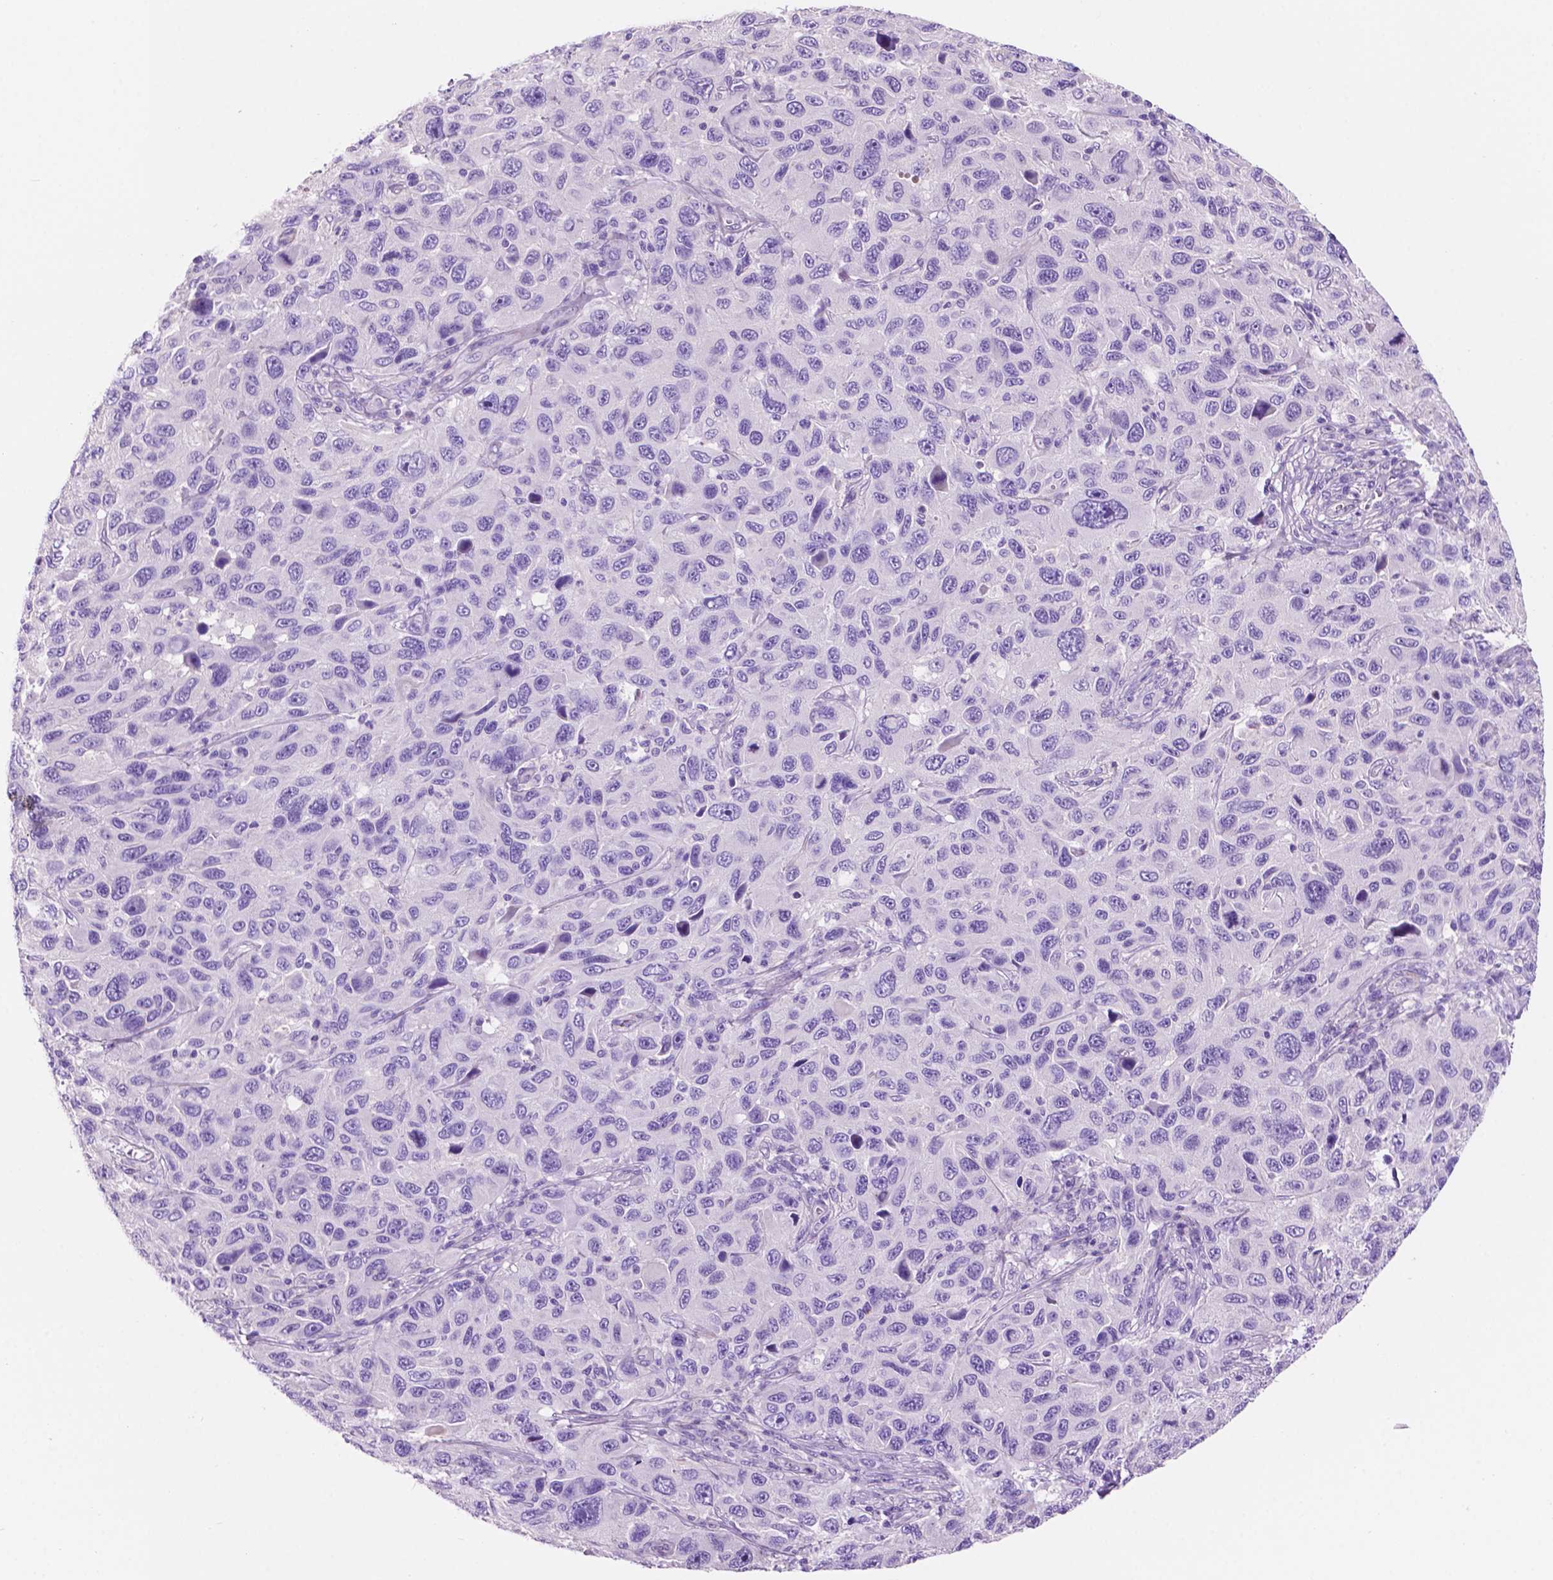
{"staining": {"intensity": "negative", "quantity": "none", "location": "none"}, "tissue": "melanoma", "cell_type": "Tumor cells", "image_type": "cancer", "snomed": [{"axis": "morphology", "description": "Malignant melanoma, NOS"}, {"axis": "topography", "description": "Skin"}], "caption": "High magnification brightfield microscopy of malignant melanoma stained with DAB (brown) and counterstained with hematoxylin (blue): tumor cells show no significant expression.", "gene": "IGFN1", "patient": {"sex": "male", "age": 53}}